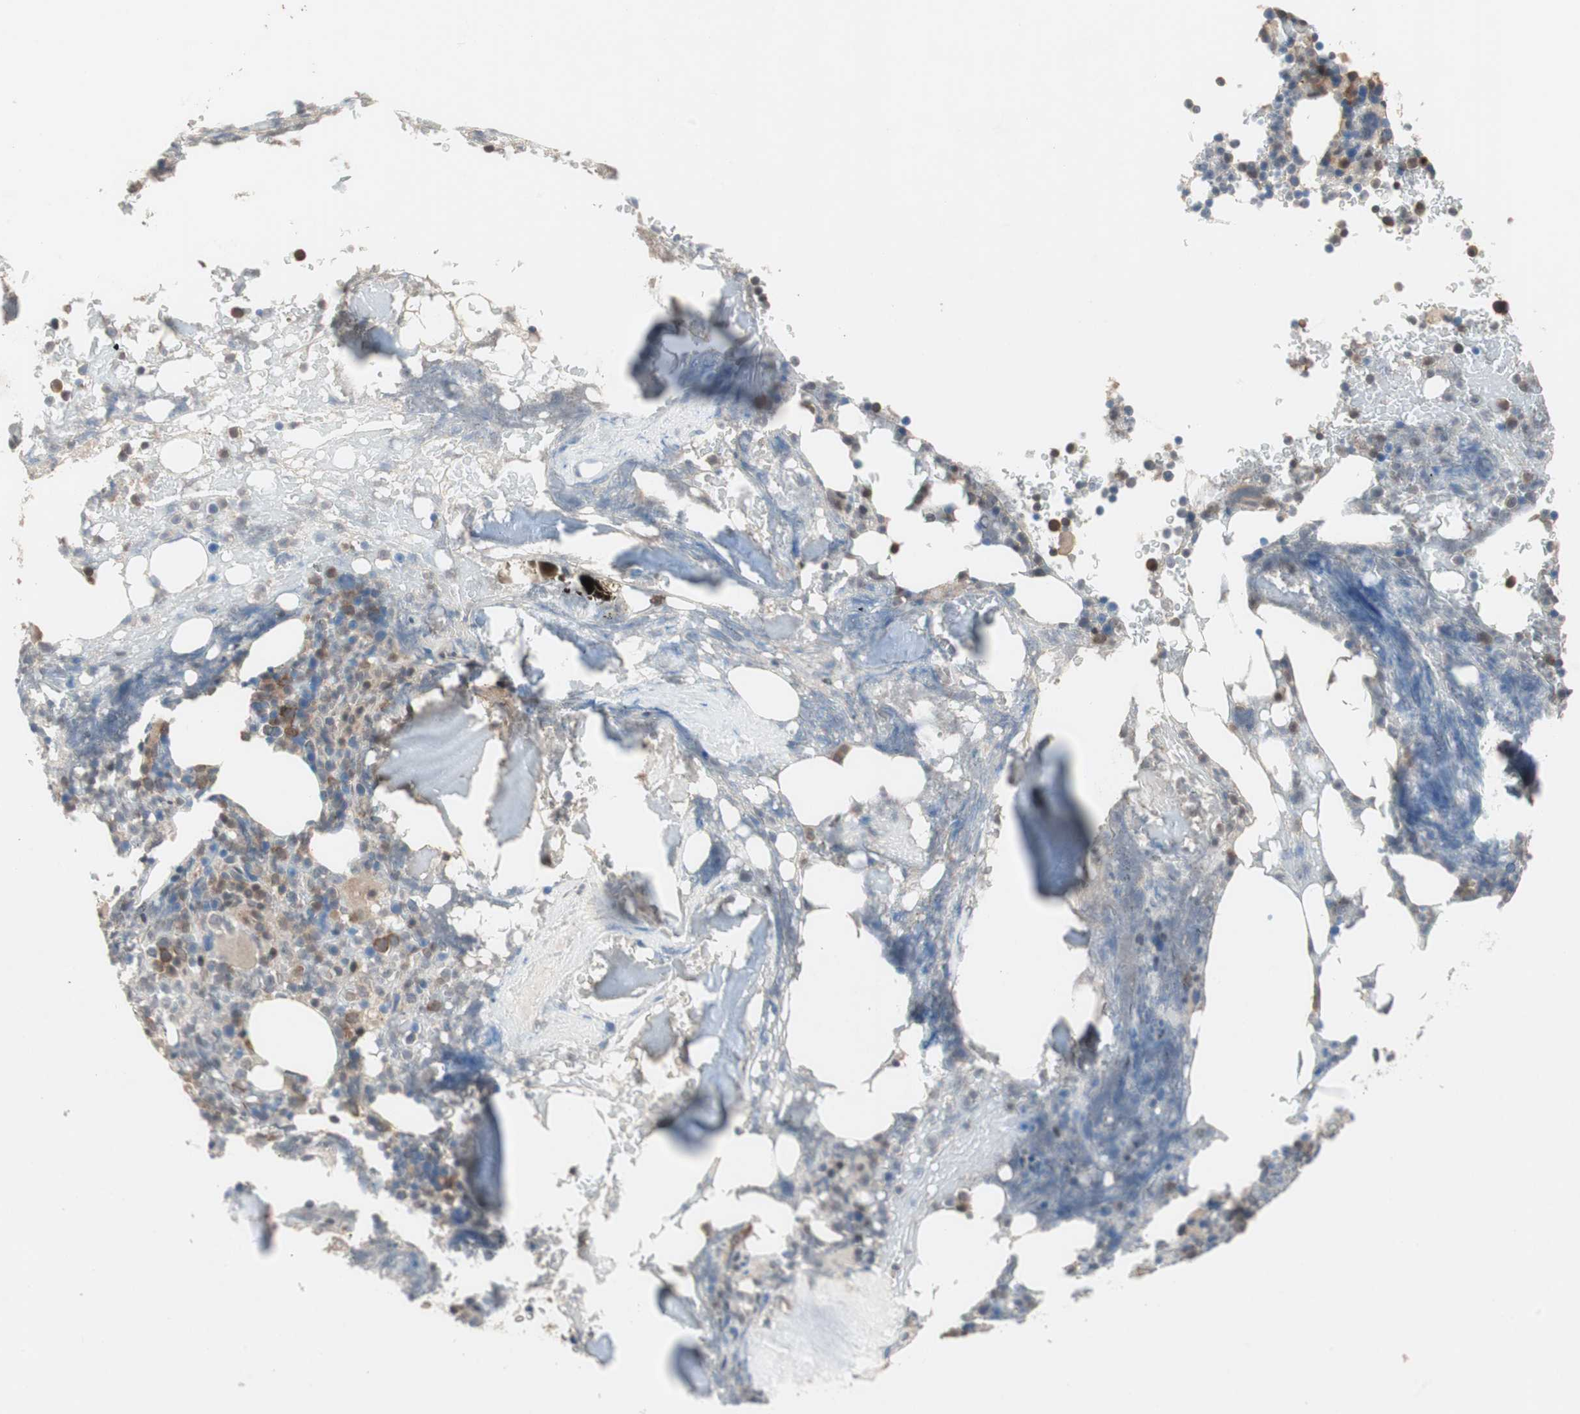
{"staining": {"intensity": "strong", "quantity": ">75%", "location": "cytoplasmic/membranous,nuclear"}, "tissue": "bone marrow", "cell_type": "Hematopoietic cells", "image_type": "normal", "snomed": [{"axis": "morphology", "description": "Normal tissue, NOS"}, {"axis": "topography", "description": "Bone marrow"}], "caption": "Brown immunohistochemical staining in benign bone marrow displays strong cytoplasmic/membranous,nuclear expression in approximately >75% of hematopoietic cells.", "gene": "GART", "patient": {"sex": "female", "age": 66}}